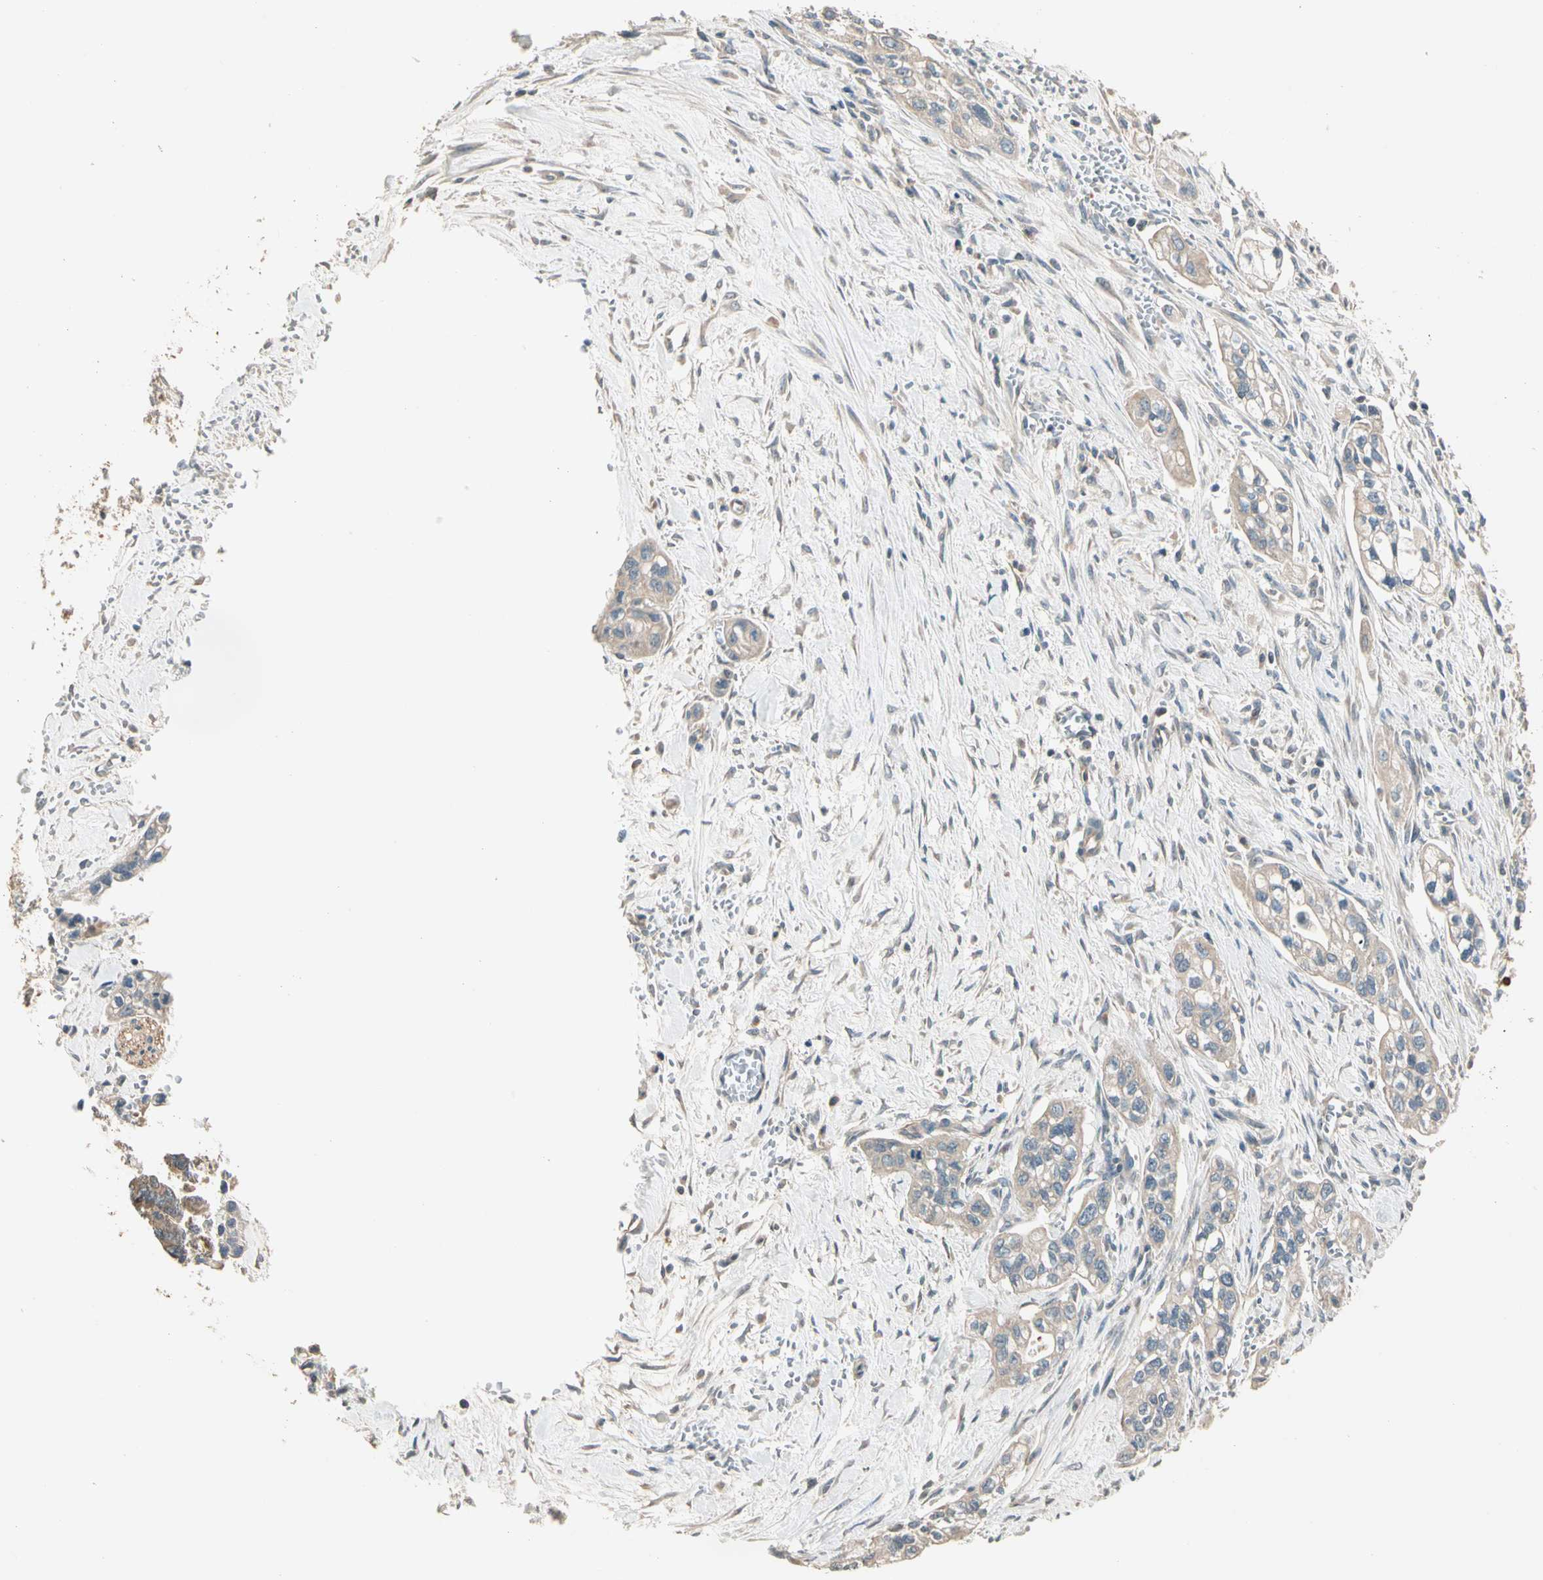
{"staining": {"intensity": "weak", "quantity": ">75%", "location": "cytoplasmic/membranous"}, "tissue": "pancreatic cancer", "cell_type": "Tumor cells", "image_type": "cancer", "snomed": [{"axis": "morphology", "description": "Adenocarcinoma, NOS"}, {"axis": "topography", "description": "Pancreas"}], "caption": "A high-resolution photomicrograph shows immunohistochemistry staining of pancreatic adenocarcinoma, which displays weak cytoplasmic/membranous expression in approximately >75% of tumor cells. (Brightfield microscopy of DAB IHC at high magnification).", "gene": "TNFRSF21", "patient": {"sex": "male", "age": 74}}